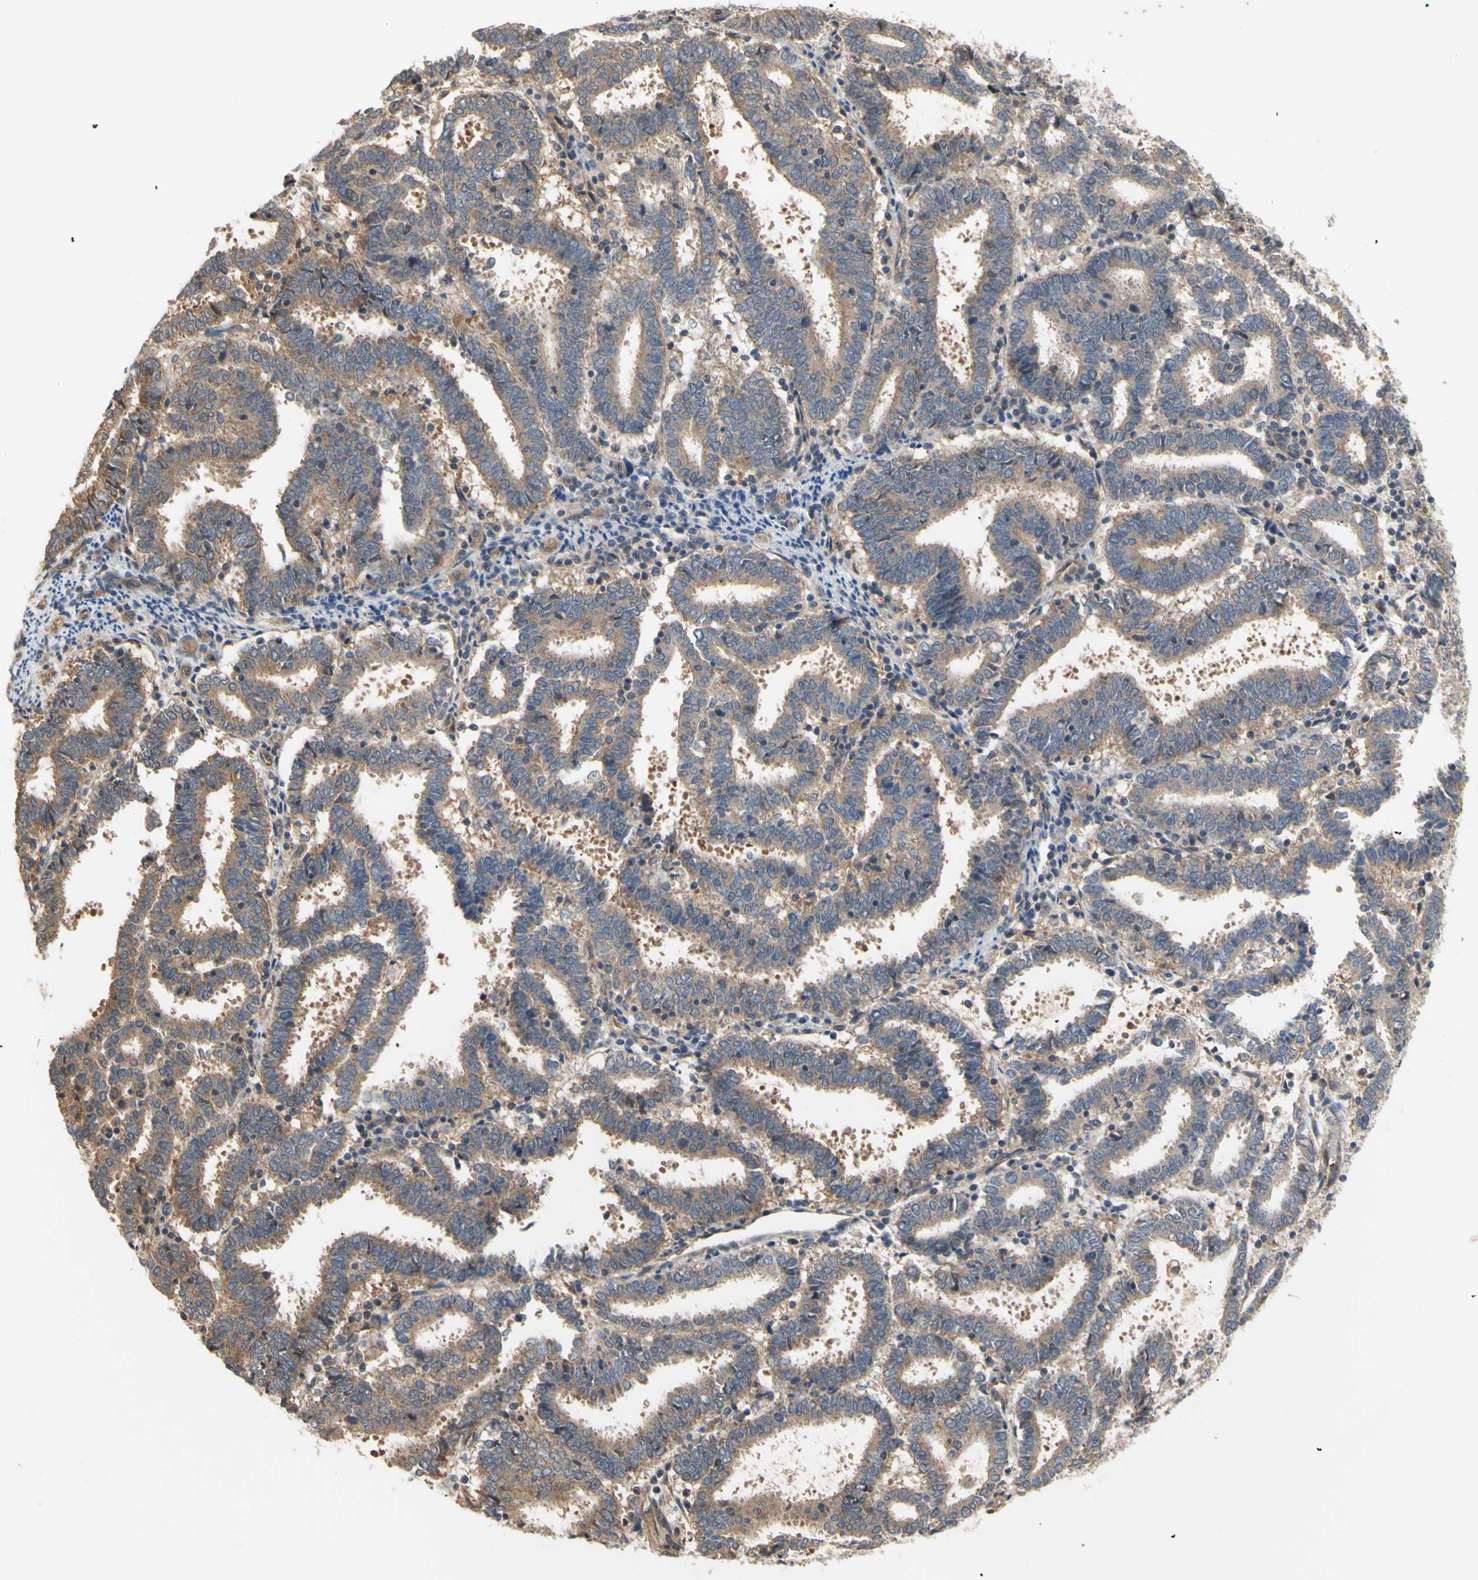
{"staining": {"intensity": "moderate", "quantity": ">75%", "location": "cytoplasmic/membranous"}, "tissue": "endometrial cancer", "cell_type": "Tumor cells", "image_type": "cancer", "snomed": [{"axis": "morphology", "description": "Adenocarcinoma, NOS"}, {"axis": "topography", "description": "Uterus"}], "caption": "A histopathology image of human endometrial cancer (adenocarcinoma) stained for a protein shows moderate cytoplasmic/membranous brown staining in tumor cells.", "gene": "DYNLRB1", "patient": {"sex": "female", "age": 83}}